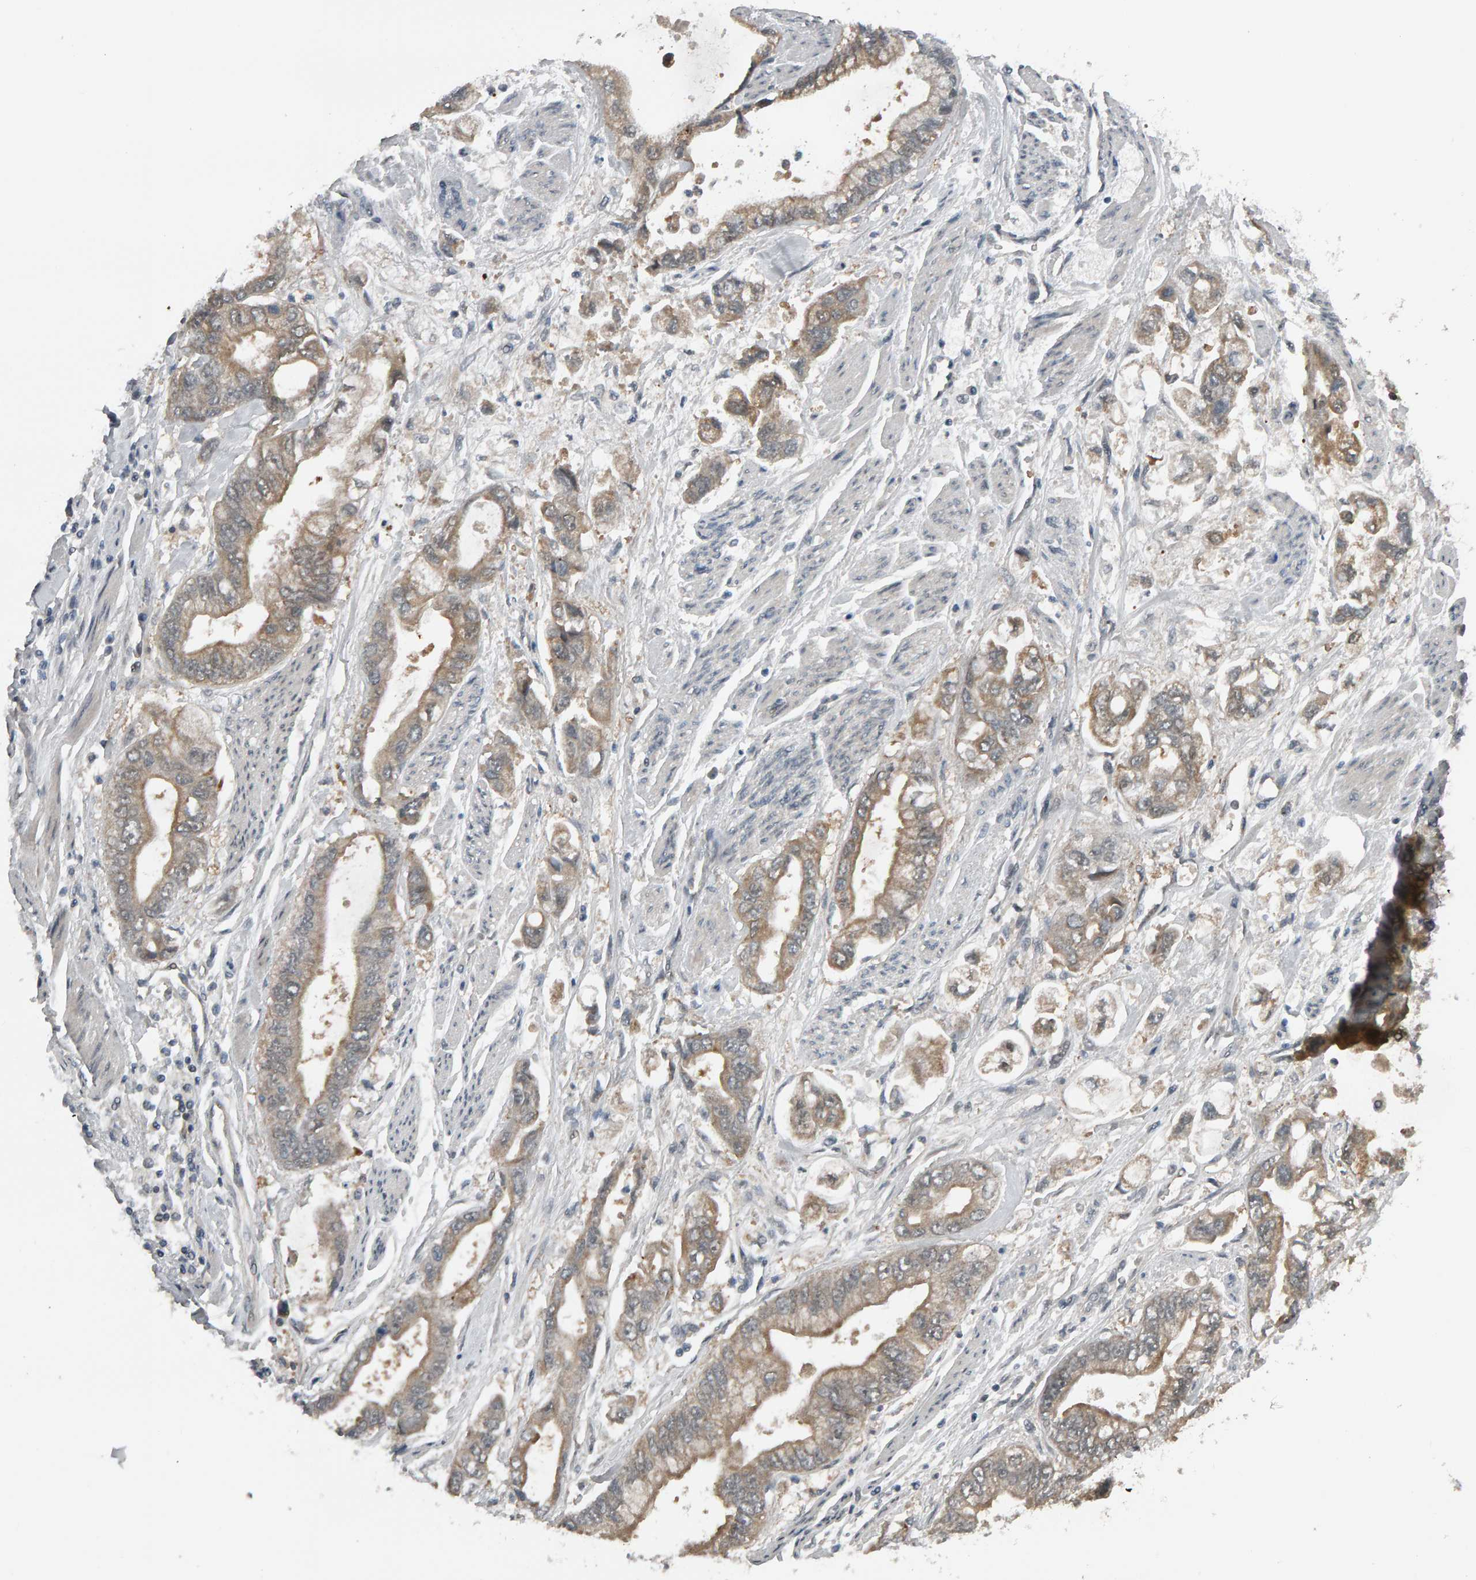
{"staining": {"intensity": "weak", "quantity": ">75%", "location": "cytoplasmic/membranous"}, "tissue": "stomach cancer", "cell_type": "Tumor cells", "image_type": "cancer", "snomed": [{"axis": "morphology", "description": "Normal tissue, NOS"}, {"axis": "morphology", "description": "Adenocarcinoma, NOS"}, {"axis": "topography", "description": "Stomach"}], "caption": "Human stomach cancer stained with a protein marker displays weak staining in tumor cells.", "gene": "COASY", "patient": {"sex": "male", "age": 62}}